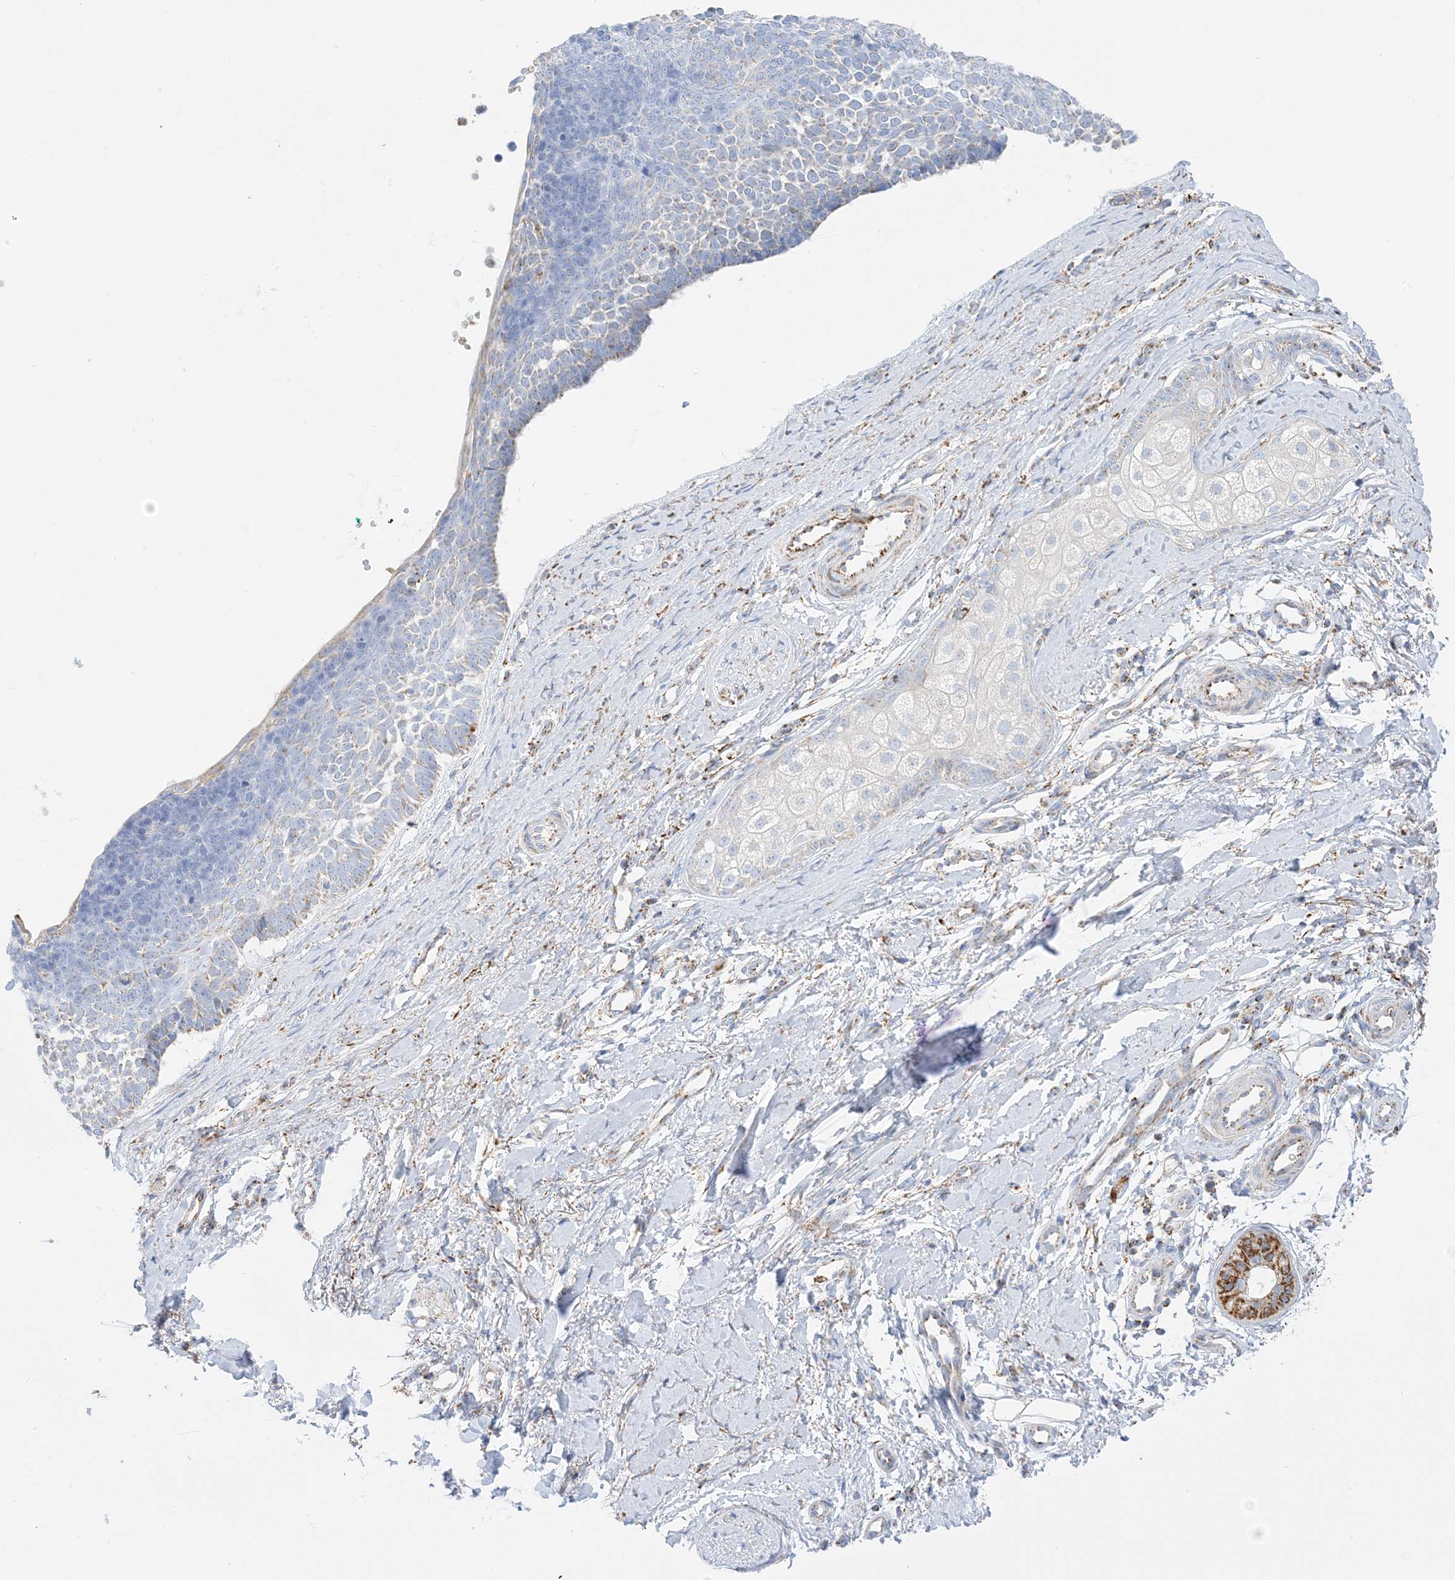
{"staining": {"intensity": "moderate", "quantity": "<25%", "location": "cytoplasmic/membranous"}, "tissue": "skin cancer", "cell_type": "Tumor cells", "image_type": "cancer", "snomed": [{"axis": "morphology", "description": "Basal cell carcinoma"}, {"axis": "topography", "description": "Skin"}], "caption": "A low amount of moderate cytoplasmic/membranous positivity is seen in approximately <25% of tumor cells in skin cancer (basal cell carcinoma) tissue.", "gene": "CAPN13", "patient": {"sex": "female", "age": 81}}